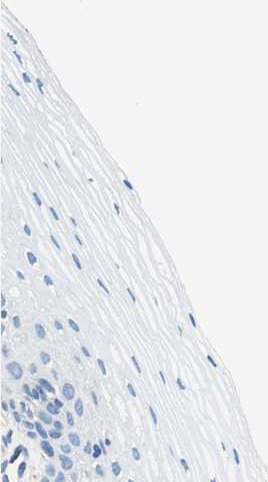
{"staining": {"intensity": "negative", "quantity": "none", "location": "none"}, "tissue": "vagina", "cell_type": "Squamous epithelial cells", "image_type": "normal", "snomed": [{"axis": "morphology", "description": "Normal tissue, NOS"}, {"axis": "topography", "description": "Vagina"}], "caption": "A high-resolution micrograph shows immunohistochemistry staining of unremarkable vagina, which shows no significant staining in squamous epithelial cells.", "gene": "SLFN11", "patient": {"sex": "female", "age": 32}}